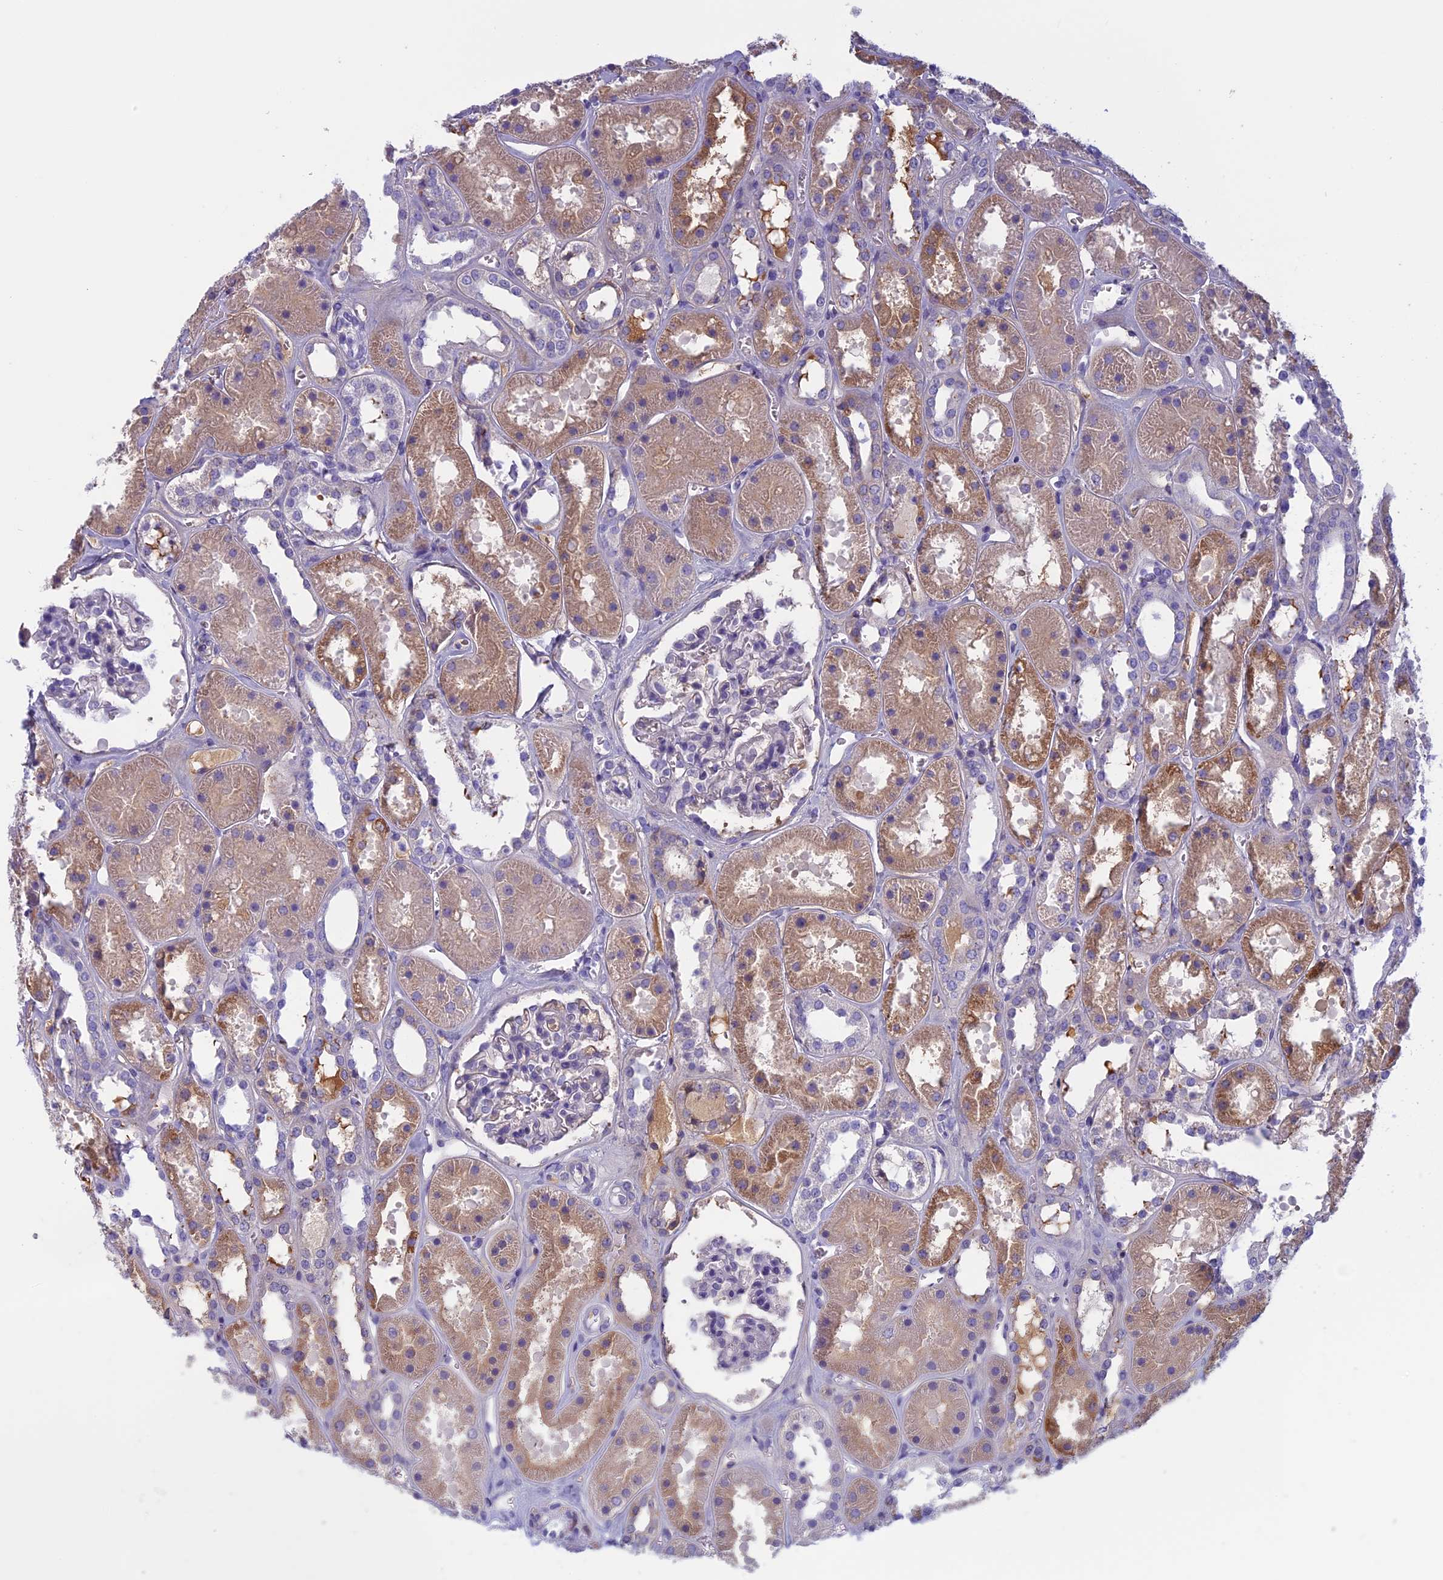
{"staining": {"intensity": "moderate", "quantity": "<25%", "location": "cytoplasmic/membranous"}, "tissue": "kidney", "cell_type": "Cells in glomeruli", "image_type": "normal", "snomed": [{"axis": "morphology", "description": "Normal tissue, NOS"}, {"axis": "topography", "description": "Kidney"}], "caption": "Protein staining by IHC reveals moderate cytoplasmic/membranous staining in about <25% of cells in glomeruli in normal kidney. The protein of interest is shown in brown color, while the nuclei are stained blue.", "gene": "ANGPTL2", "patient": {"sex": "female", "age": 41}}